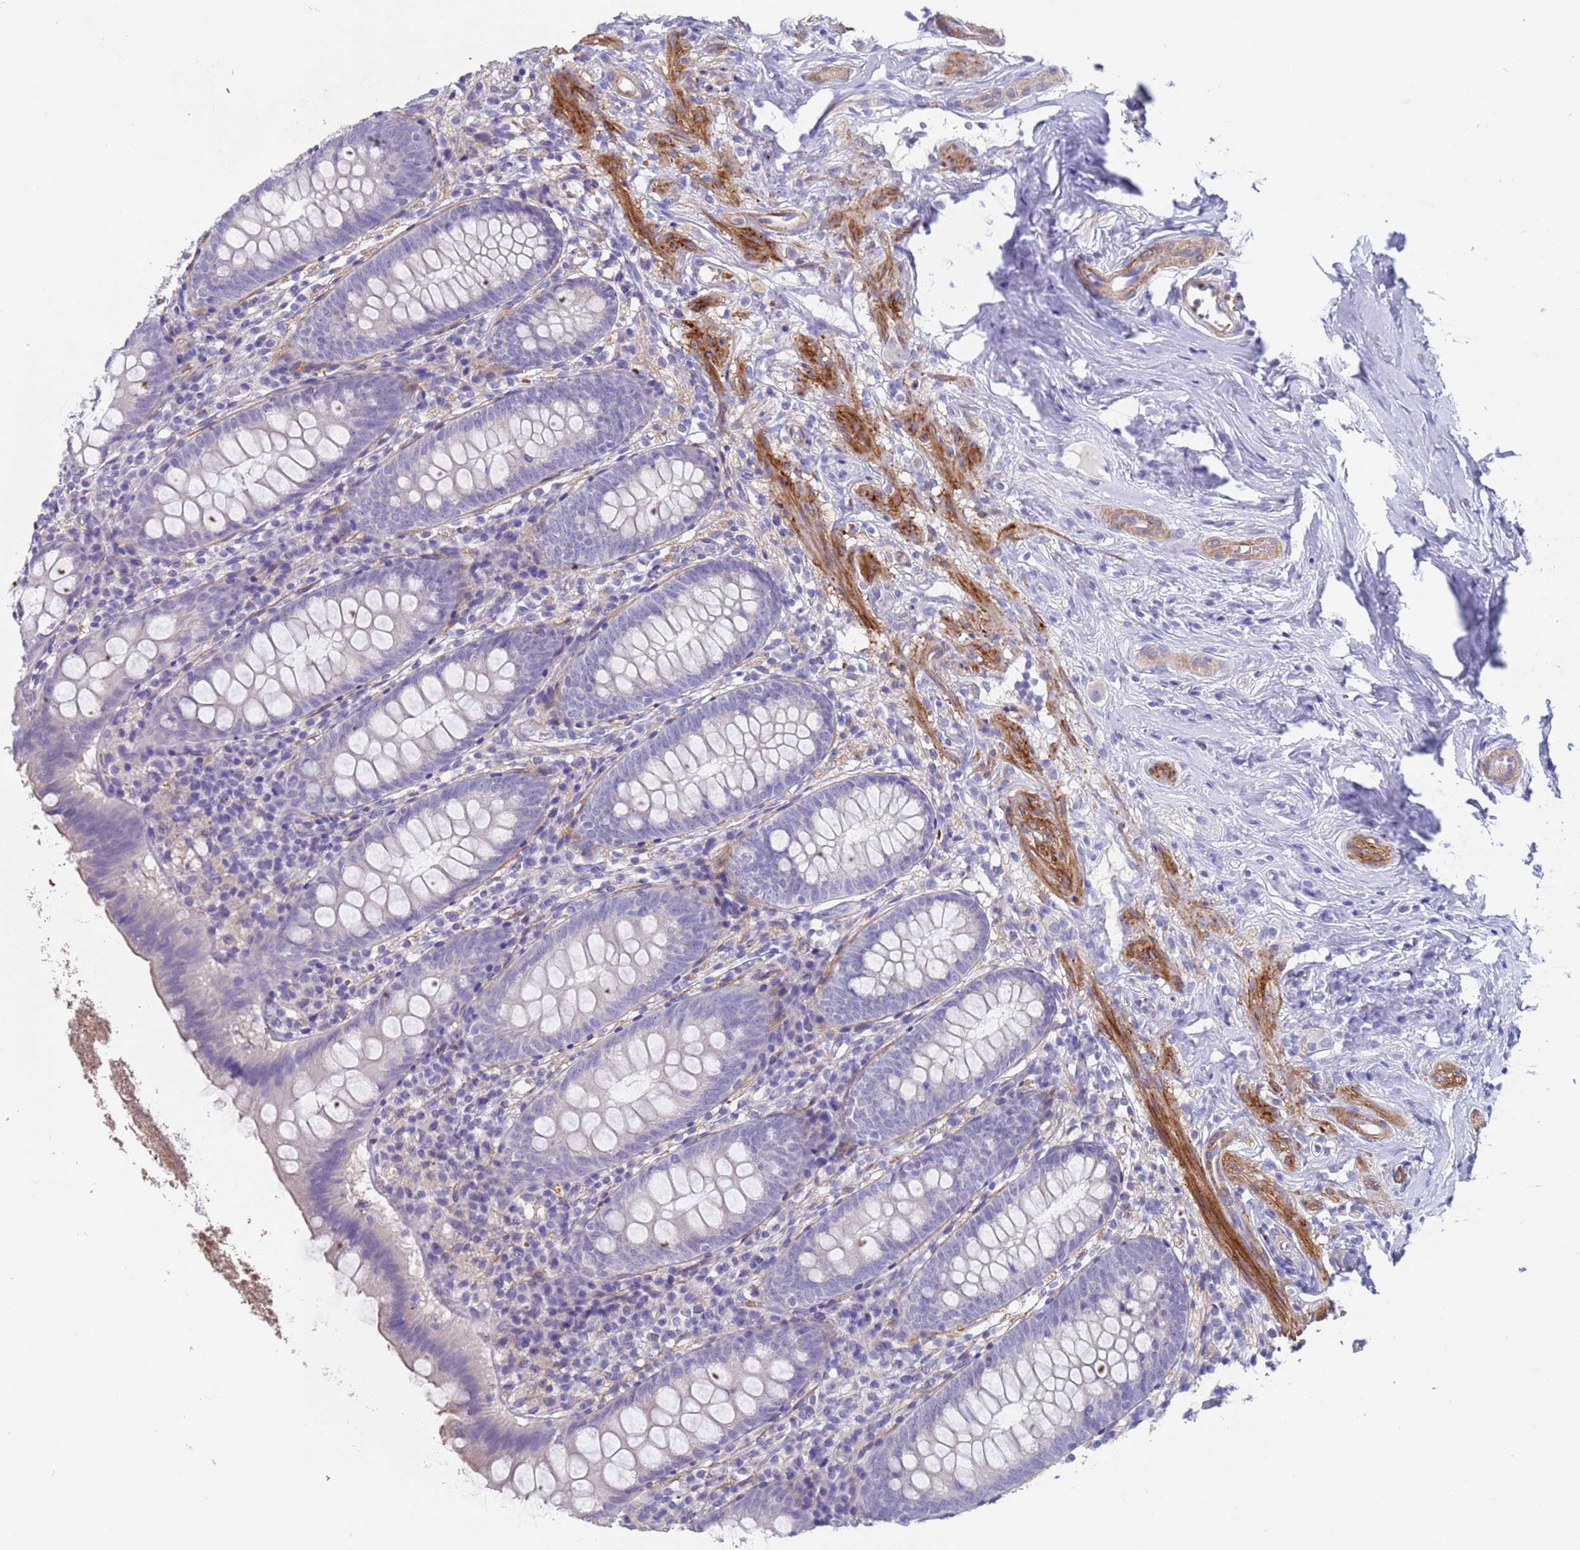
{"staining": {"intensity": "negative", "quantity": "none", "location": "none"}, "tissue": "appendix", "cell_type": "Glandular cells", "image_type": "normal", "snomed": [{"axis": "morphology", "description": "Normal tissue, NOS"}, {"axis": "topography", "description": "Appendix"}], "caption": "Image shows no significant protein staining in glandular cells of normal appendix. Nuclei are stained in blue.", "gene": "KBTBD3", "patient": {"sex": "female", "age": 51}}